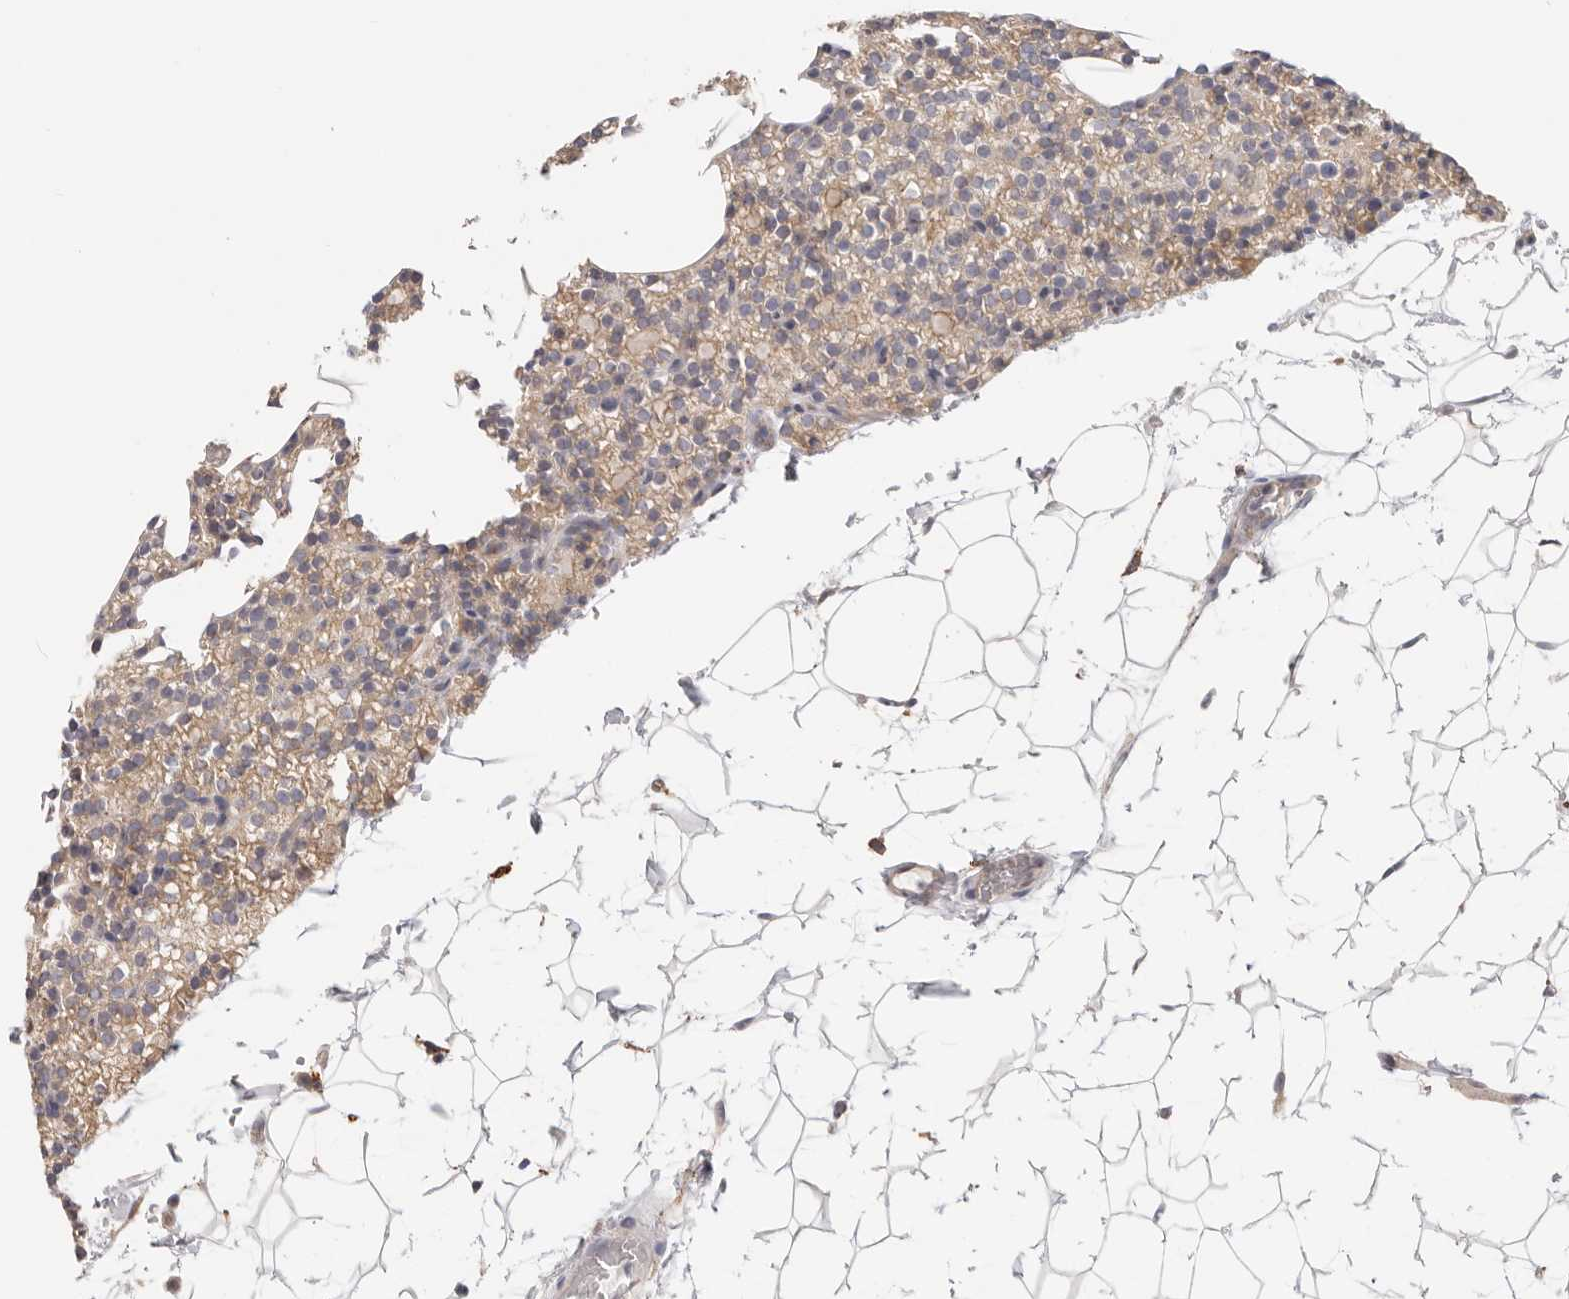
{"staining": {"intensity": "moderate", "quantity": ">75%", "location": "cytoplasmic/membranous"}, "tissue": "parathyroid gland", "cell_type": "Glandular cells", "image_type": "normal", "snomed": [{"axis": "morphology", "description": "Normal tissue, NOS"}, {"axis": "topography", "description": "Parathyroid gland"}], "caption": "This image displays unremarkable parathyroid gland stained with IHC to label a protein in brown. The cytoplasmic/membranous of glandular cells show moderate positivity for the protein. Nuclei are counter-stained blue.", "gene": "AFDN", "patient": {"sex": "female", "age": 56}}